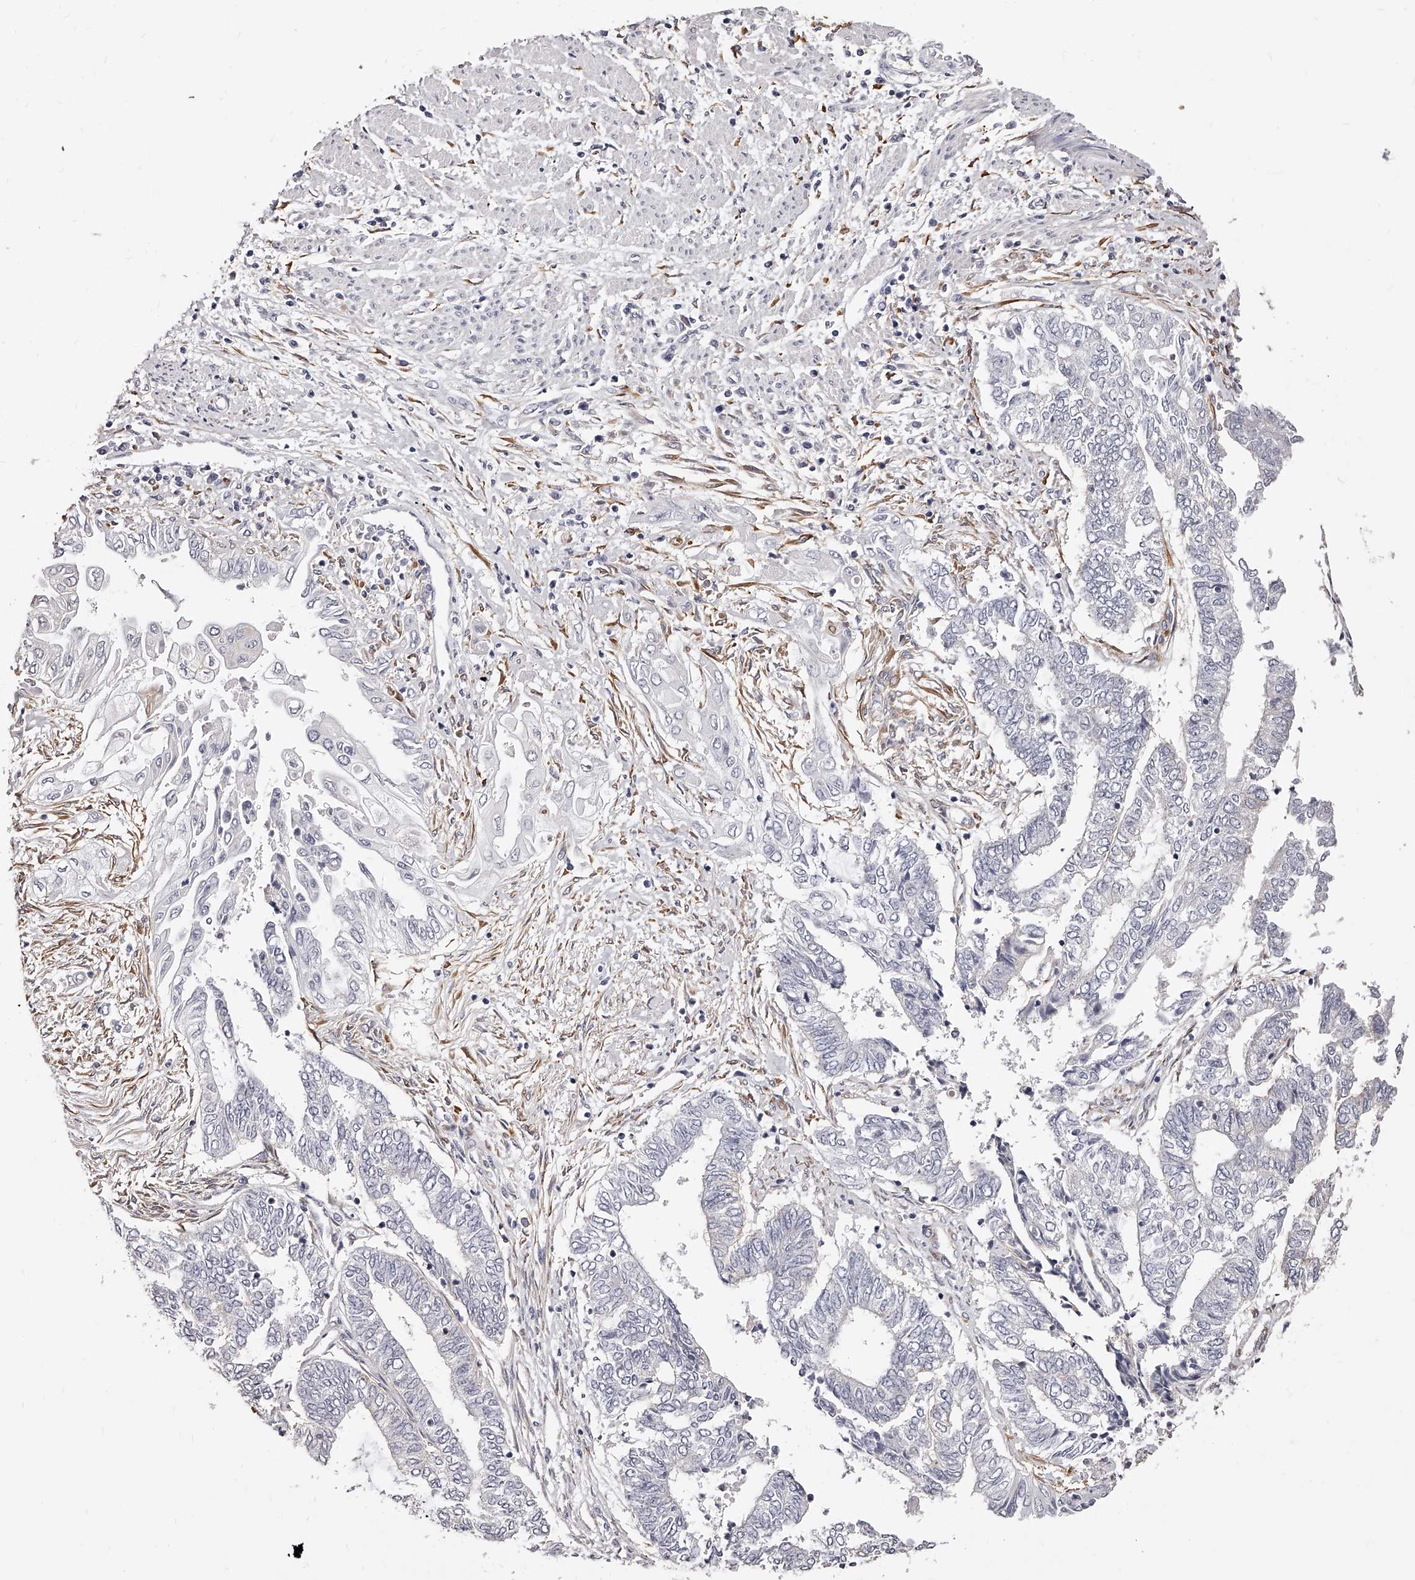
{"staining": {"intensity": "negative", "quantity": "none", "location": "none"}, "tissue": "endometrial cancer", "cell_type": "Tumor cells", "image_type": "cancer", "snomed": [{"axis": "morphology", "description": "Adenocarcinoma, NOS"}, {"axis": "topography", "description": "Uterus"}, {"axis": "topography", "description": "Endometrium"}], "caption": "Endometrial cancer (adenocarcinoma) stained for a protein using IHC exhibits no staining tumor cells.", "gene": "CD82", "patient": {"sex": "female", "age": 70}}